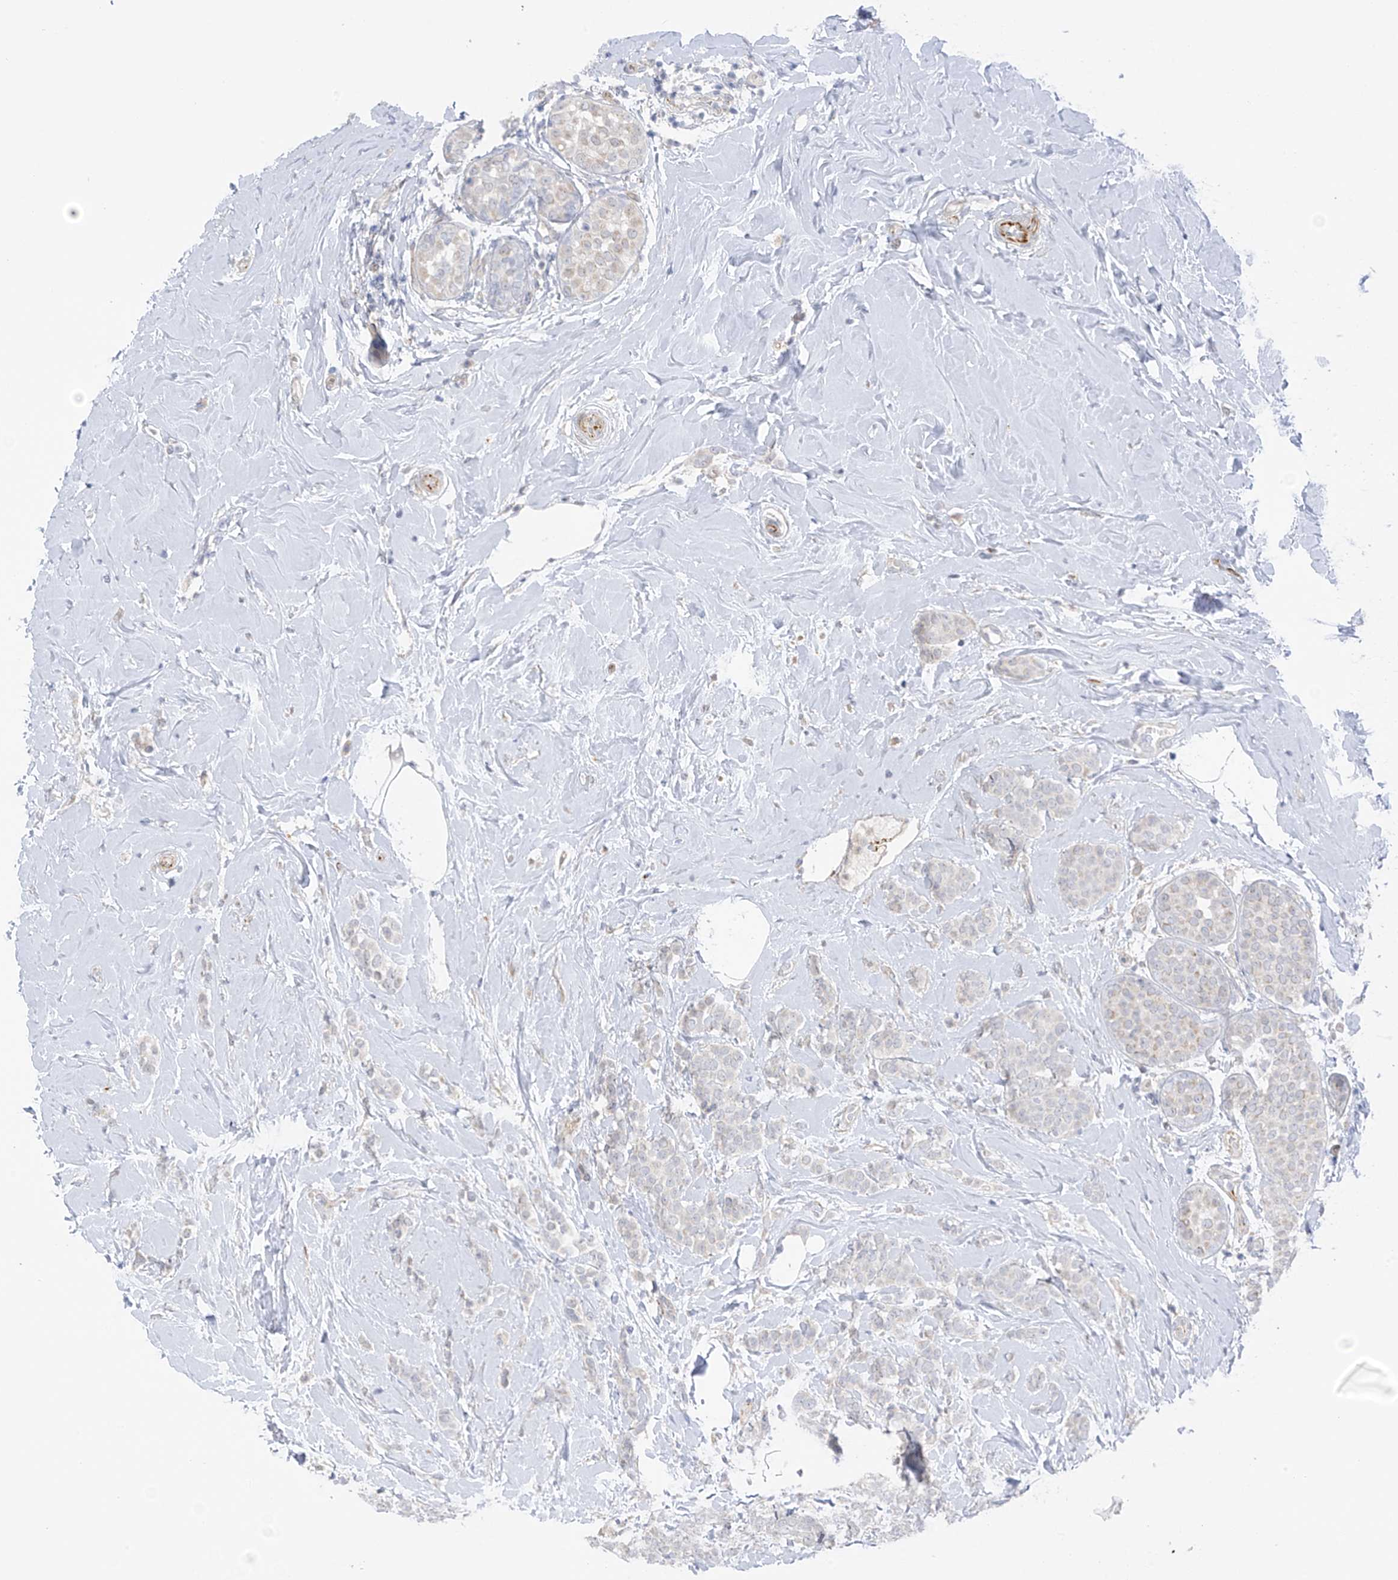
{"staining": {"intensity": "negative", "quantity": "none", "location": "none"}, "tissue": "breast cancer", "cell_type": "Tumor cells", "image_type": "cancer", "snomed": [{"axis": "morphology", "description": "Lobular carcinoma, in situ"}, {"axis": "morphology", "description": "Lobular carcinoma"}, {"axis": "topography", "description": "Breast"}], "caption": "Tumor cells show no significant positivity in lobular carcinoma (breast). (DAB (3,3'-diaminobenzidine) immunohistochemistry (IHC) with hematoxylin counter stain).", "gene": "HS6ST2", "patient": {"sex": "female", "age": 41}}